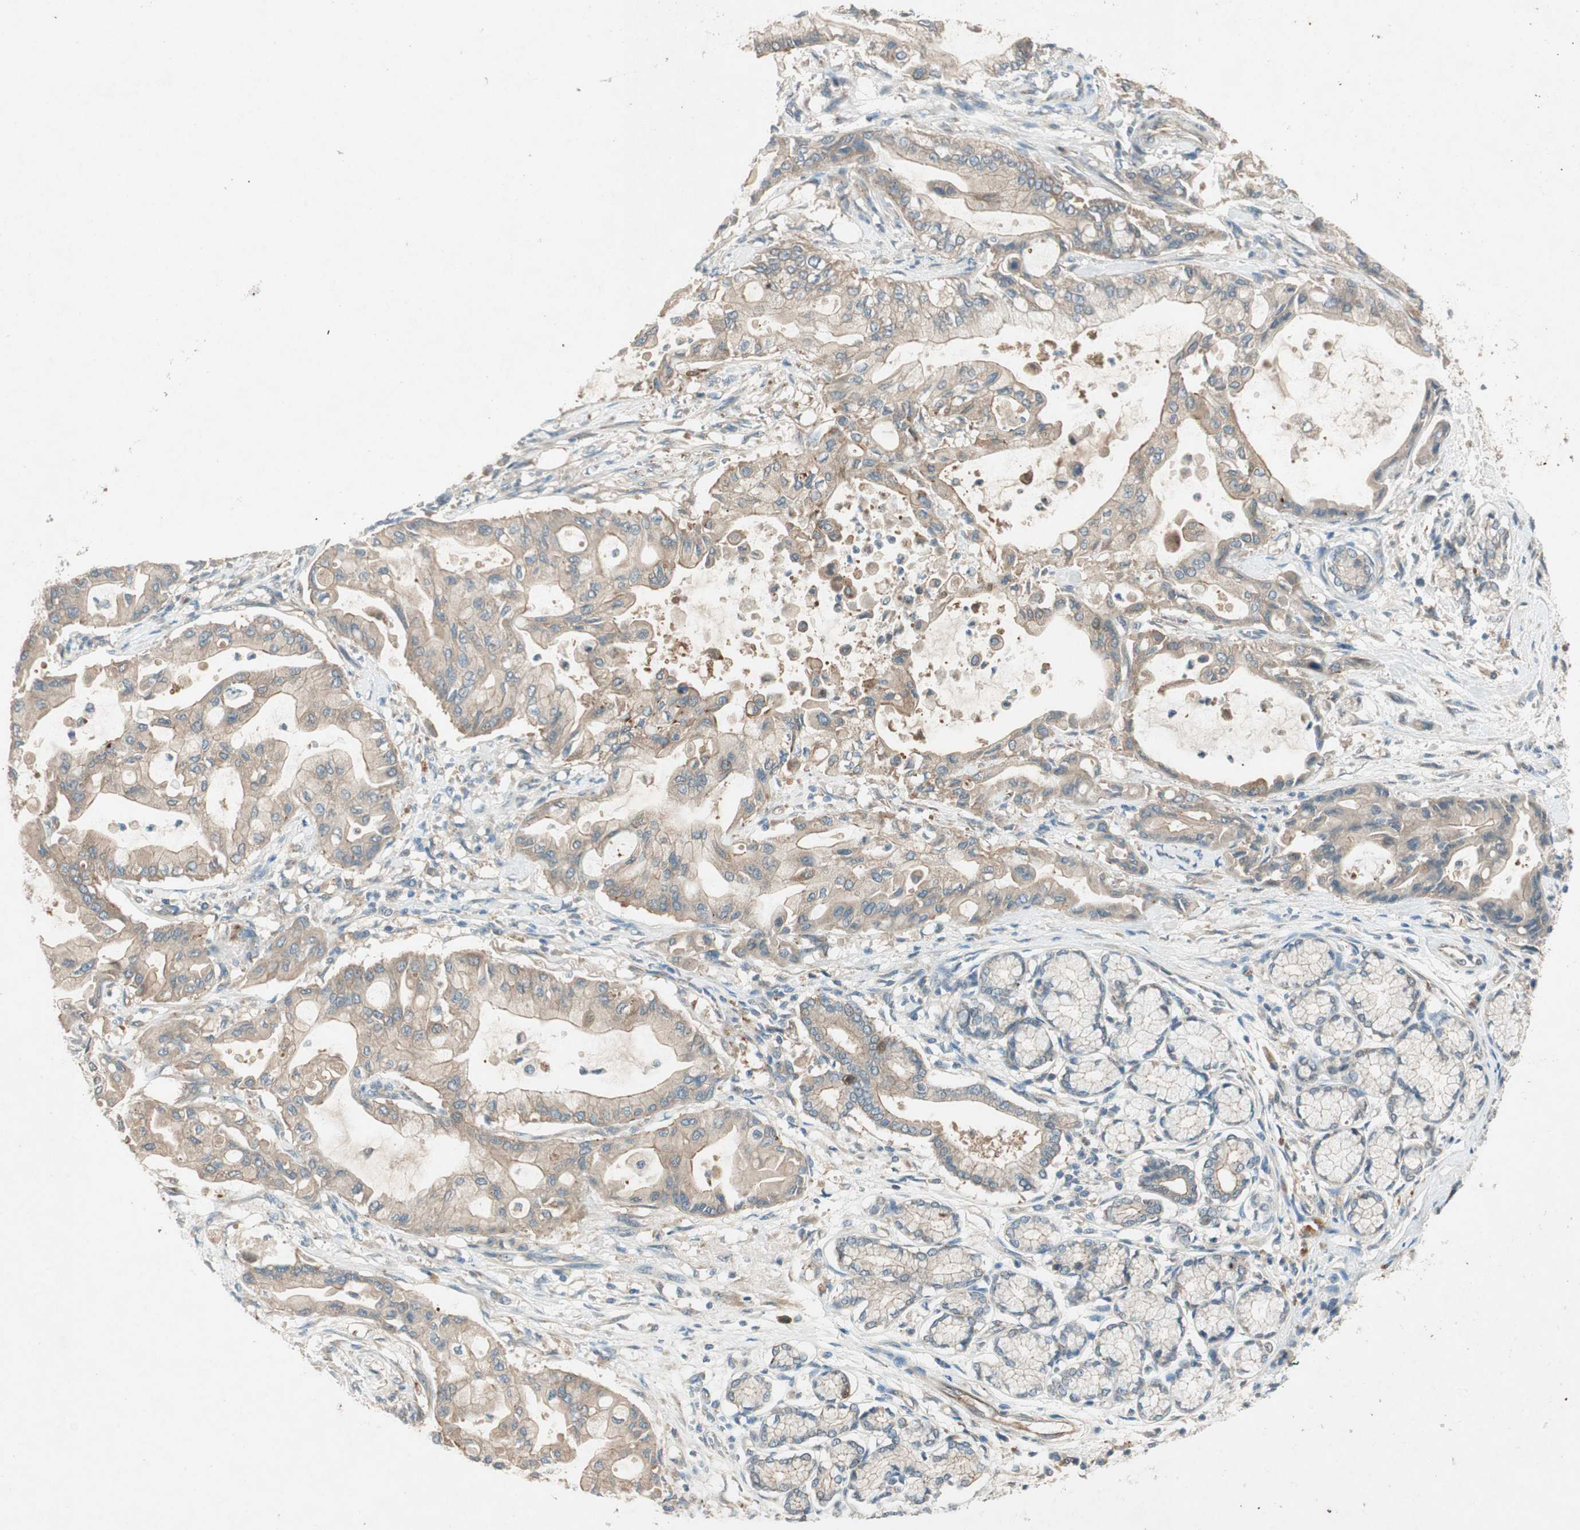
{"staining": {"intensity": "weak", "quantity": ">75%", "location": "cytoplasmic/membranous"}, "tissue": "pancreatic cancer", "cell_type": "Tumor cells", "image_type": "cancer", "snomed": [{"axis": "morphology", "description": "Adenocarcinoma, NOS"}, {"axis": "morphology", "description": "Adenocarcinoma, metastatic, NOS"}, {"axis": "topography", "description": "Lymph node"}, {"axis": "topography", "description": "Pancreas"}, {"axis": "topography", "description": "Duodenum"}], "caption": "Immunohistochemistry staining of pancreatic cancer, which exhibits low levels of weak cytoplasmic/membranous staining in about >75% of tumor cells indicating weak cytoplasmic/membranous protein expression. The staining was performed using DAB (brown) for protein detection and nuclei were counterstained in hematoxylin (blue).", "gene": "NCLN", "patient": {"sex": "female", "age": 64}}